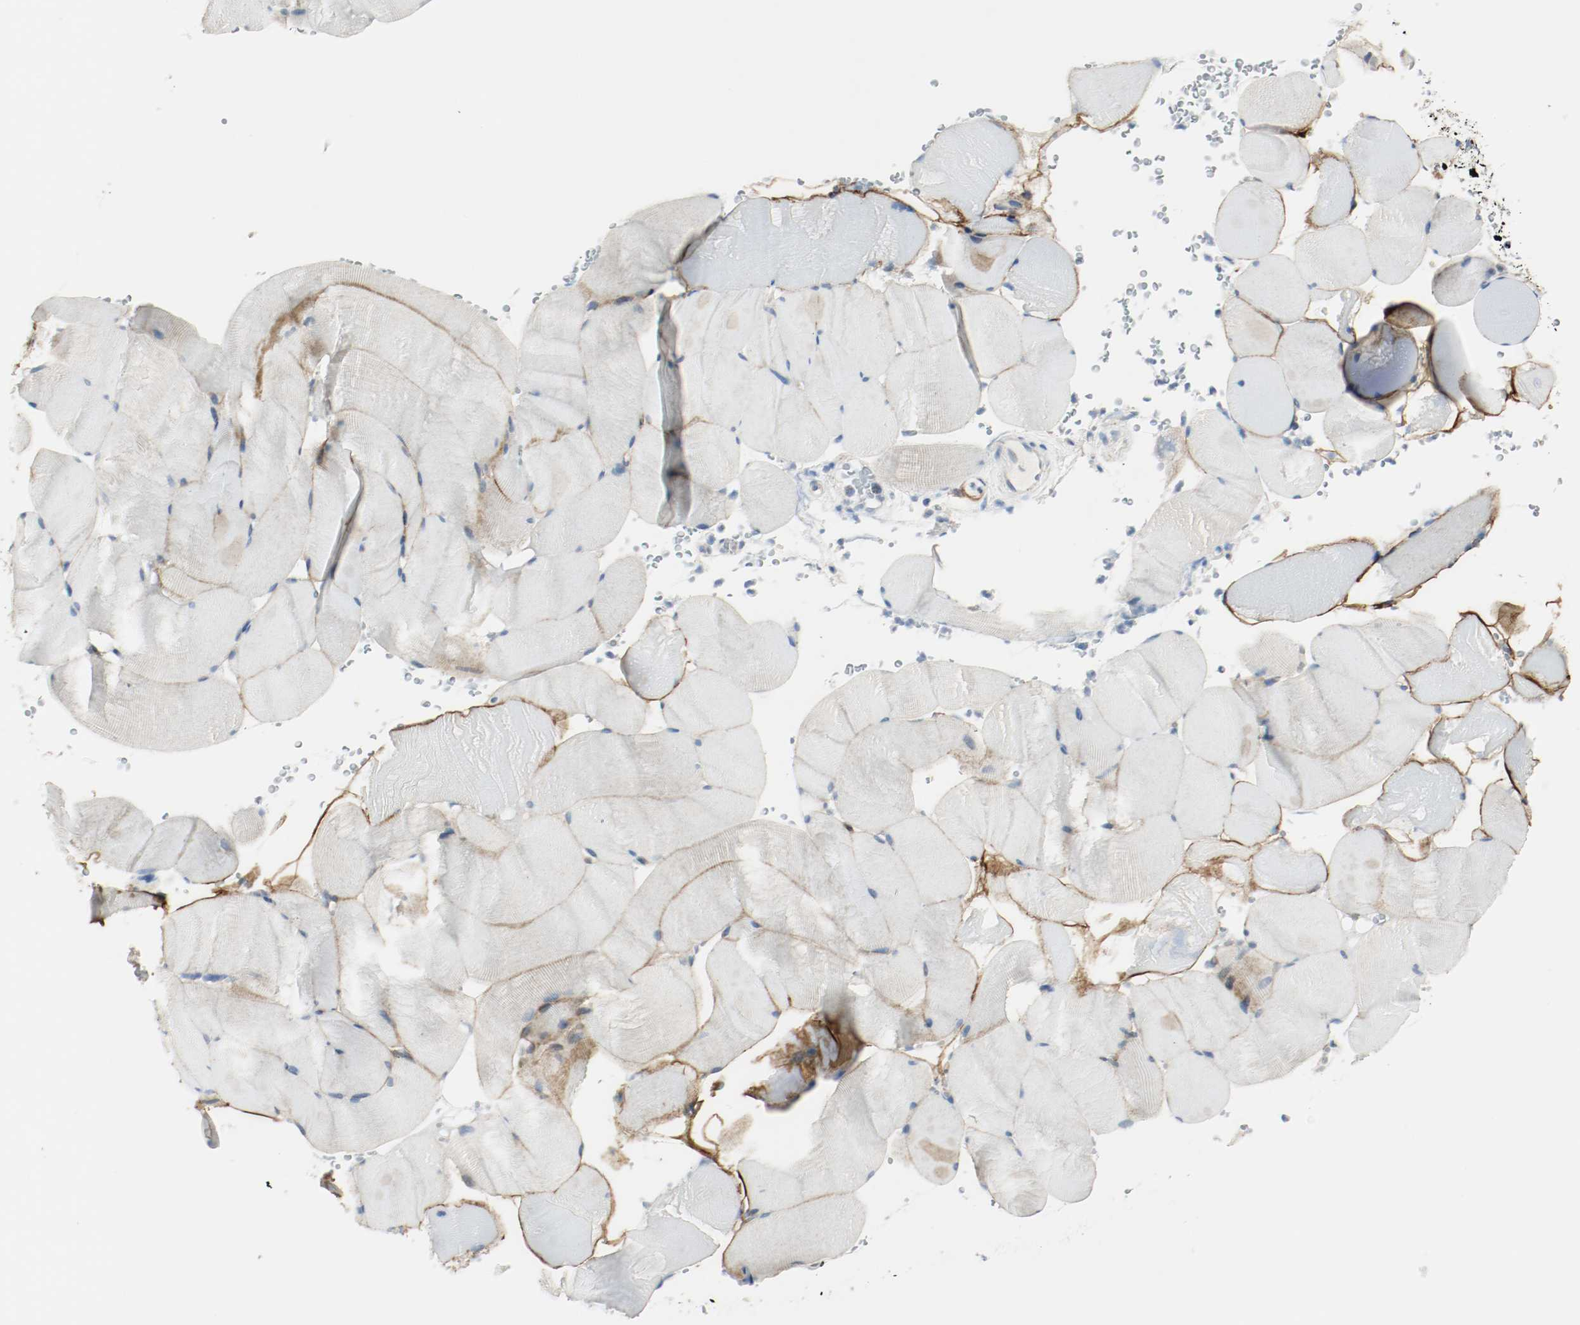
{"staining": {"intensity": "moderate", "quantity": "25%-75%", "location": "cytoplasmic/membranous"}, "tissue": "skeletal muscle", "cell_type": "Myocytes", "image_type": "normal", "snomed": [{"axis": "morphology", "description": "Normal tissue, NOS"}, {"axis": "topography", "description": "Skeletal muscle"}], "caption": "Immunohistochemistry (IHC) of normal human skeletal muscle demonstrates medium levels of moderate cytoplasmic/membranous positivity in about 25%-75% of myocytes.", "gene": "LAMB1", "patient": {"sex": "male", "age": 62}}